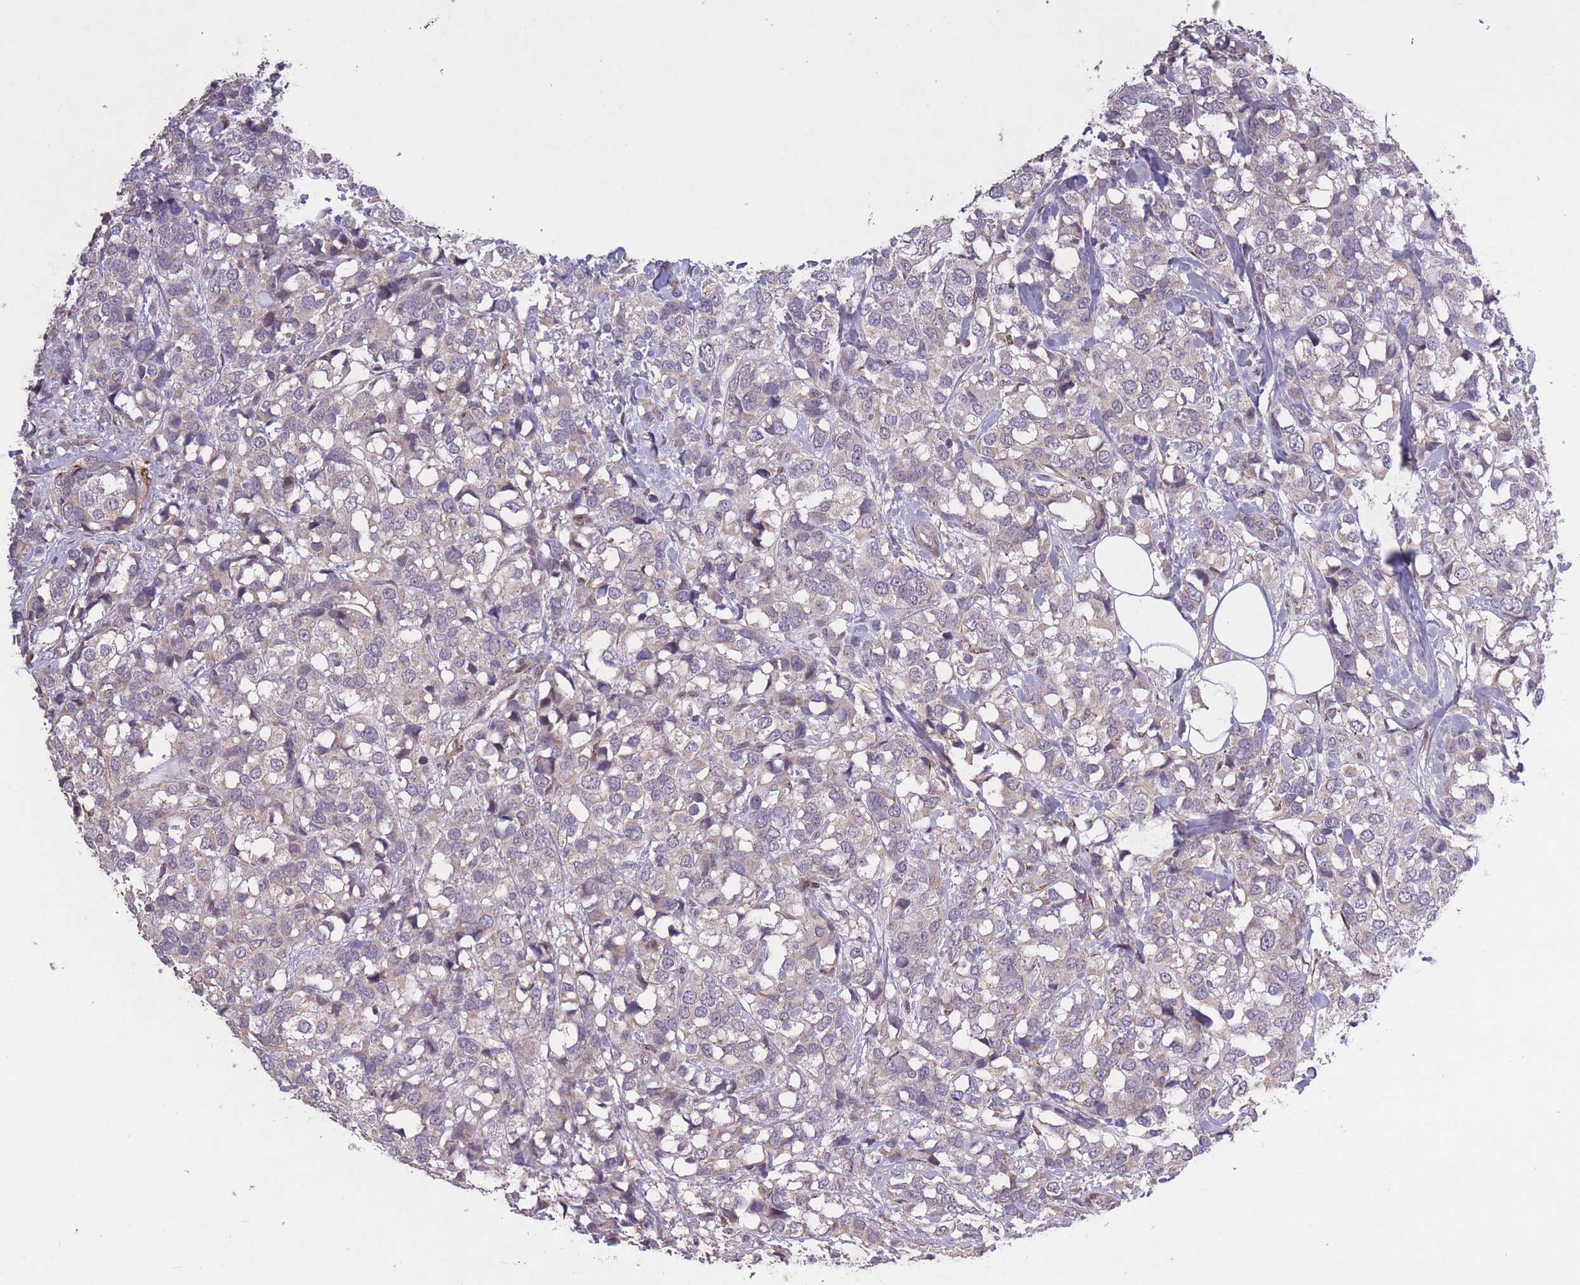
{"staining": {"intensity": "negative", "quantity": "none", "location": "none"}, "tissue": "breast cancer", "cell_type": "Tumor cells", "image_type": "cancer", "snomed": [{"axis": "morphology", "description": "Lobular carcinoma"}, {"axis": "topography", "description": "Breast"}], "caption": "A high-resolution micrograph shows immunohistochemistry staining of breast cancer (lobular carcinoma), which shows no significant expression in tumor cells.", "gene": "CBX6", "patient": {"sex": "female", "age": 59}}